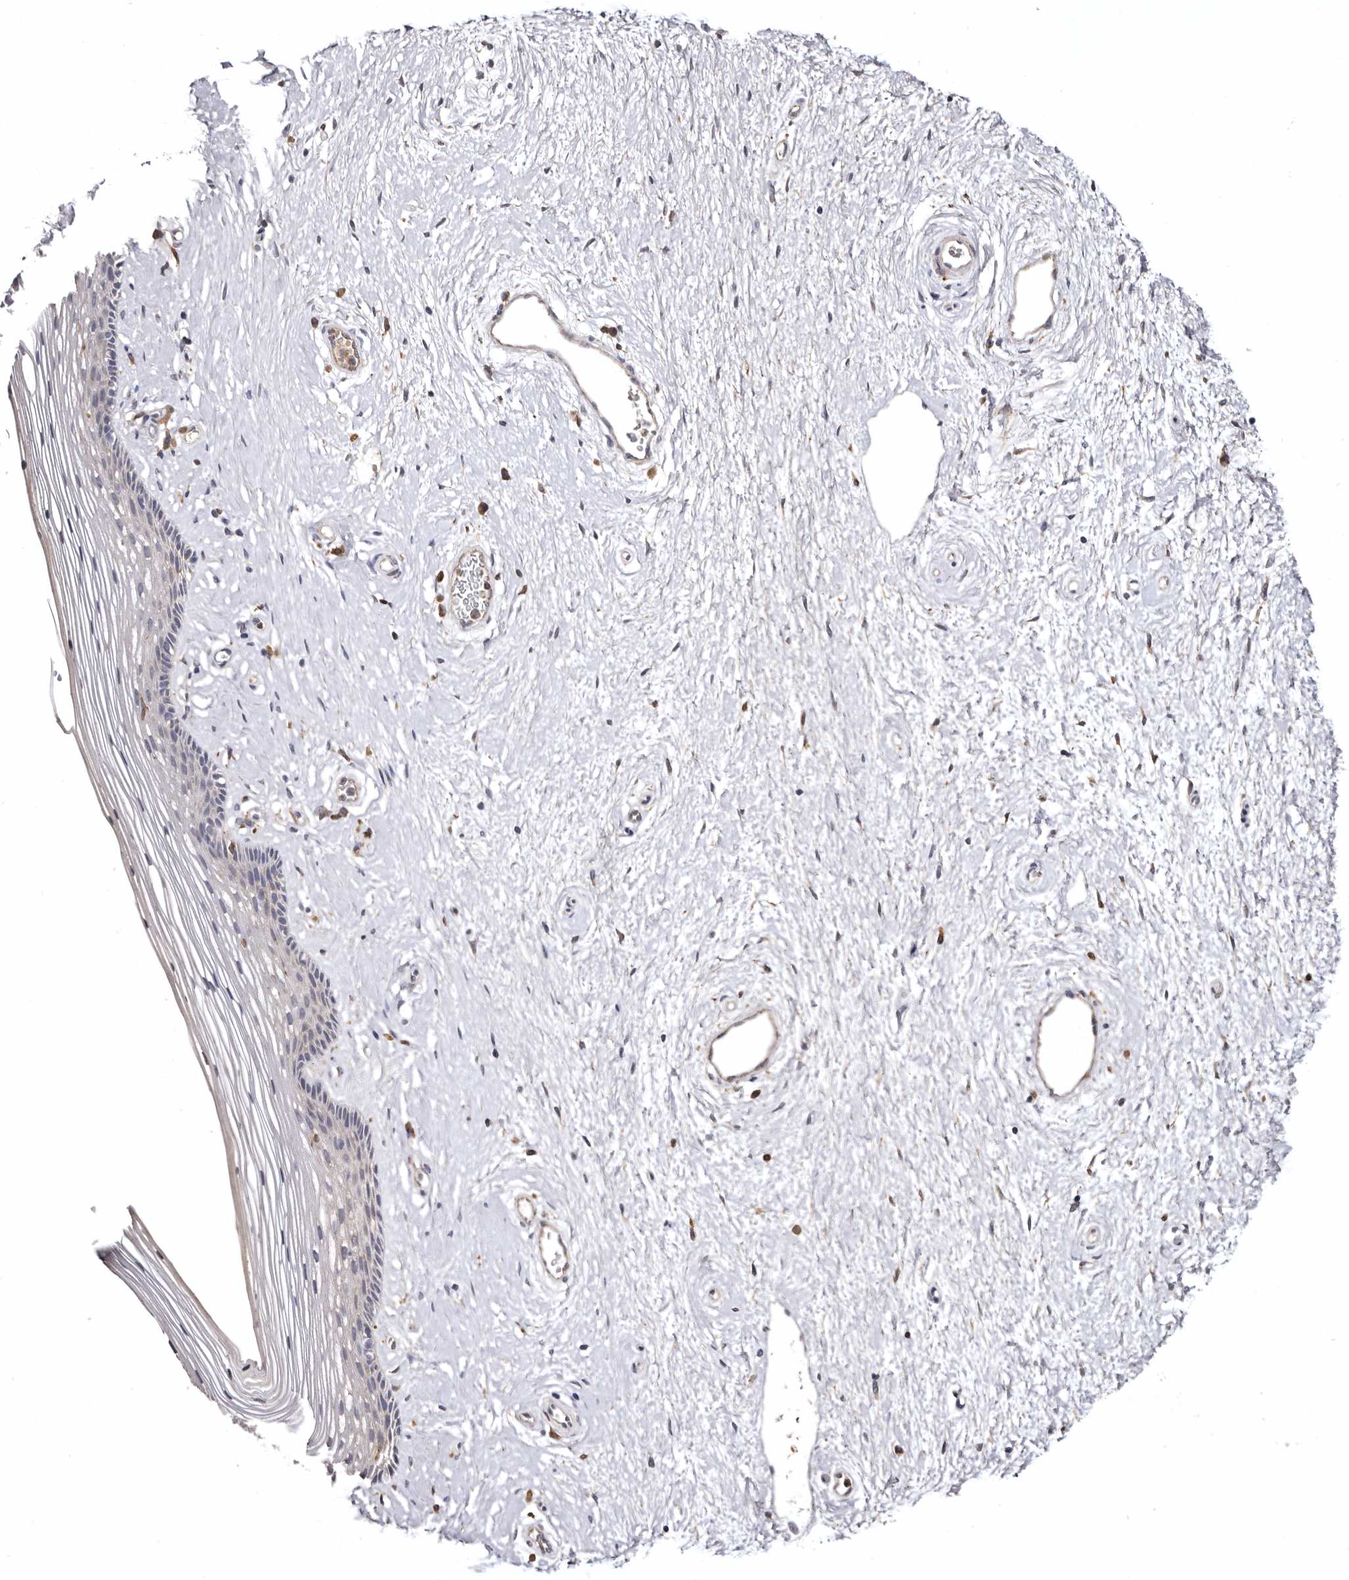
{"staining": {"intensity": "negative", "quantity": "none", "location": "none"}, "tissue": "vagina", "cell_type": "Squamous epithelial cells", "image_type": "normal", "snomed": [{"axis": "morphology", "description": "Normal tissue, NOS"}, {"axis": "topography", "description": "Vagina"}], "caption": "Human vagina stained for a protein using immunohistochemistry reveals no staining in squamous epithelial cells.", "gene": "INKA2", "patient": {"sex": "female", "age": 46}}